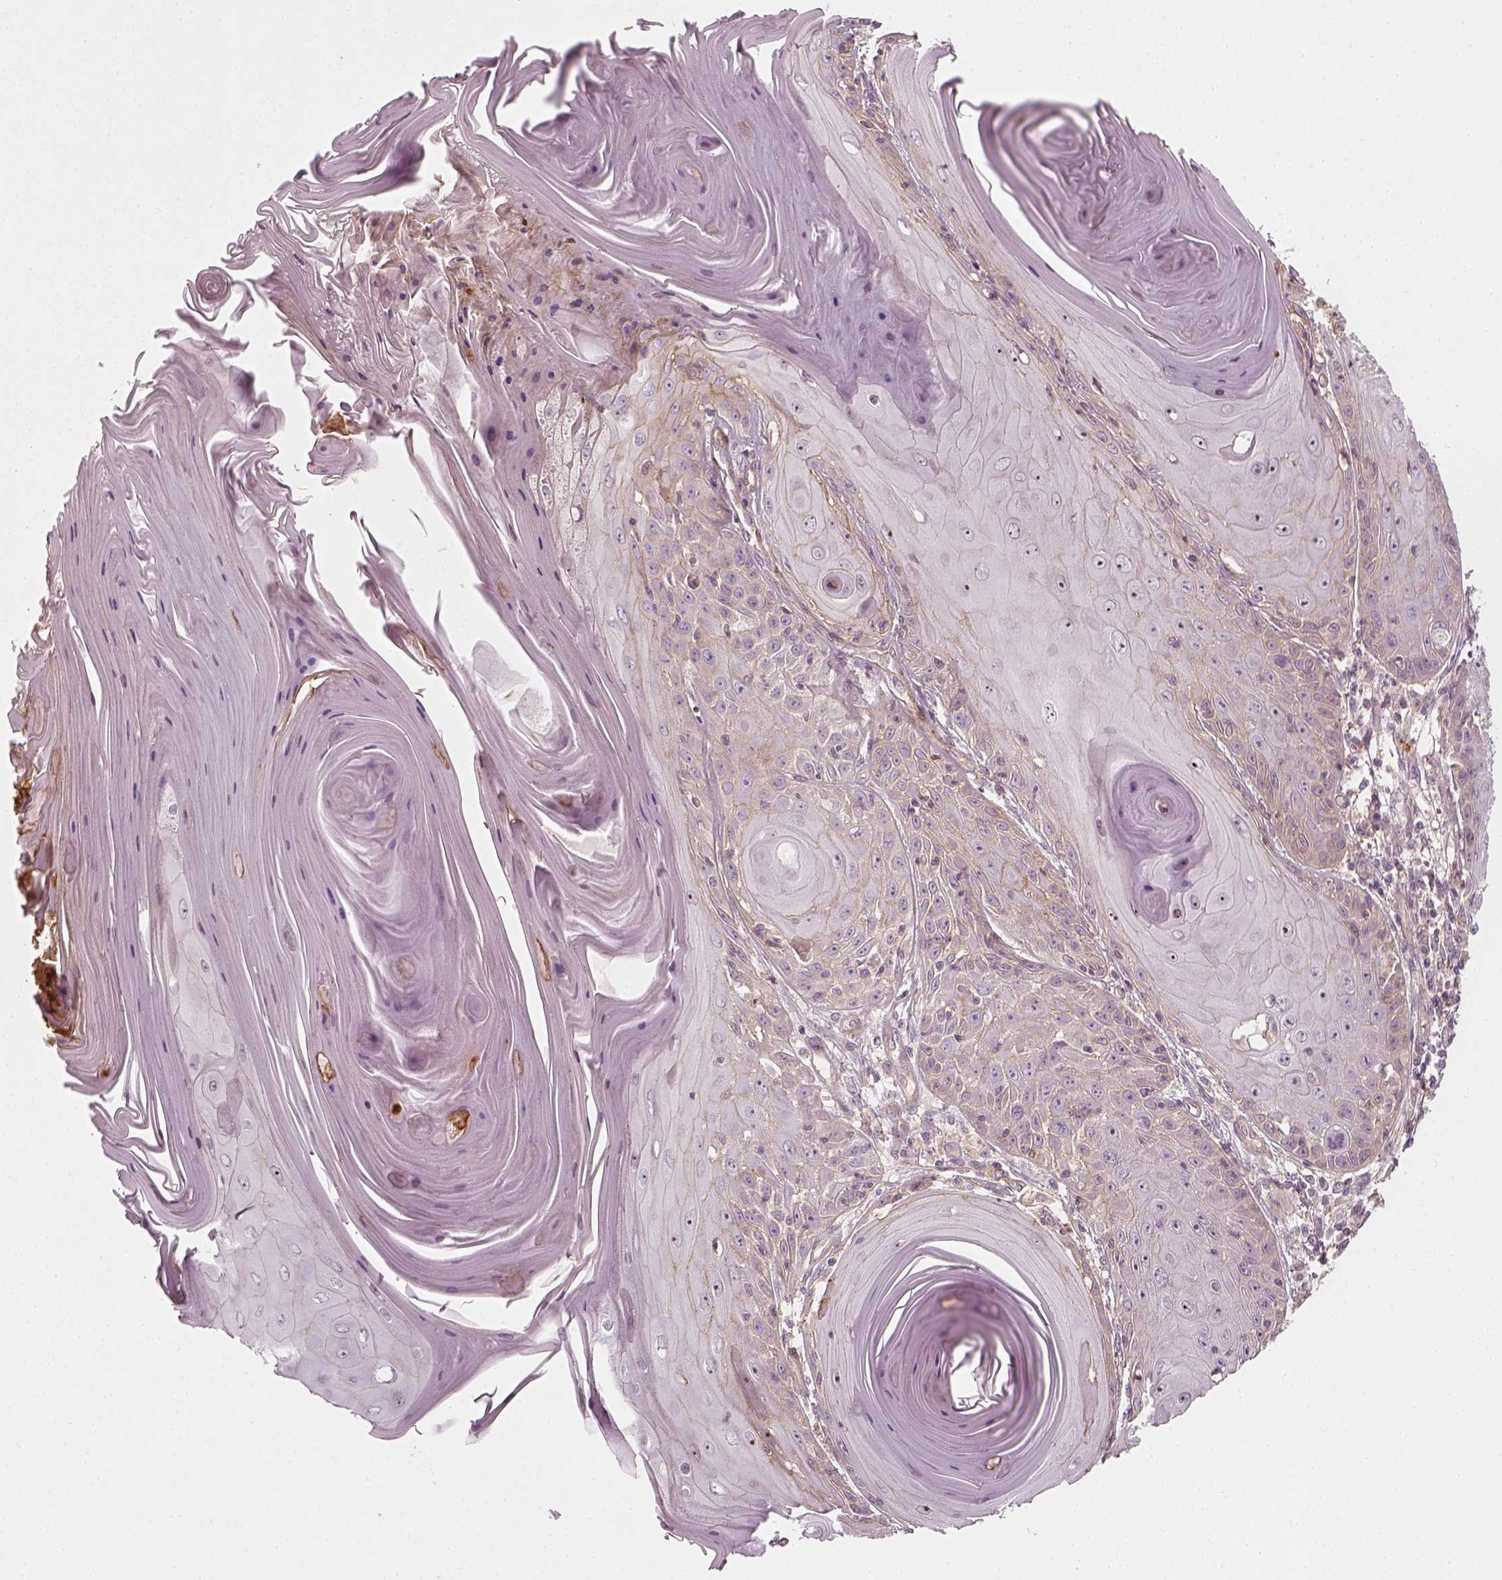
{"staining": {"intensity": "weak", "quantity": "25%-75%", "location": "cytoplasmic/membranous"}, "tissue": "skin cancer", "cell_type": "Tumor cells", "image_type": "cancer", "snomed": [{"axis": "morphology", "description": "Squamous cell carcinoma, NOS"}, {"axis": "topography", "description": "Skin"}, {"axis": "topography", "description": "Vulva"}], "caption": "A brown stain highlights weak cytoplasmic/membranous positivity of a protein in human skin cancer tumor cells.", "gene": "NPTN", "patient": {"sex": "female", "age": 85}}